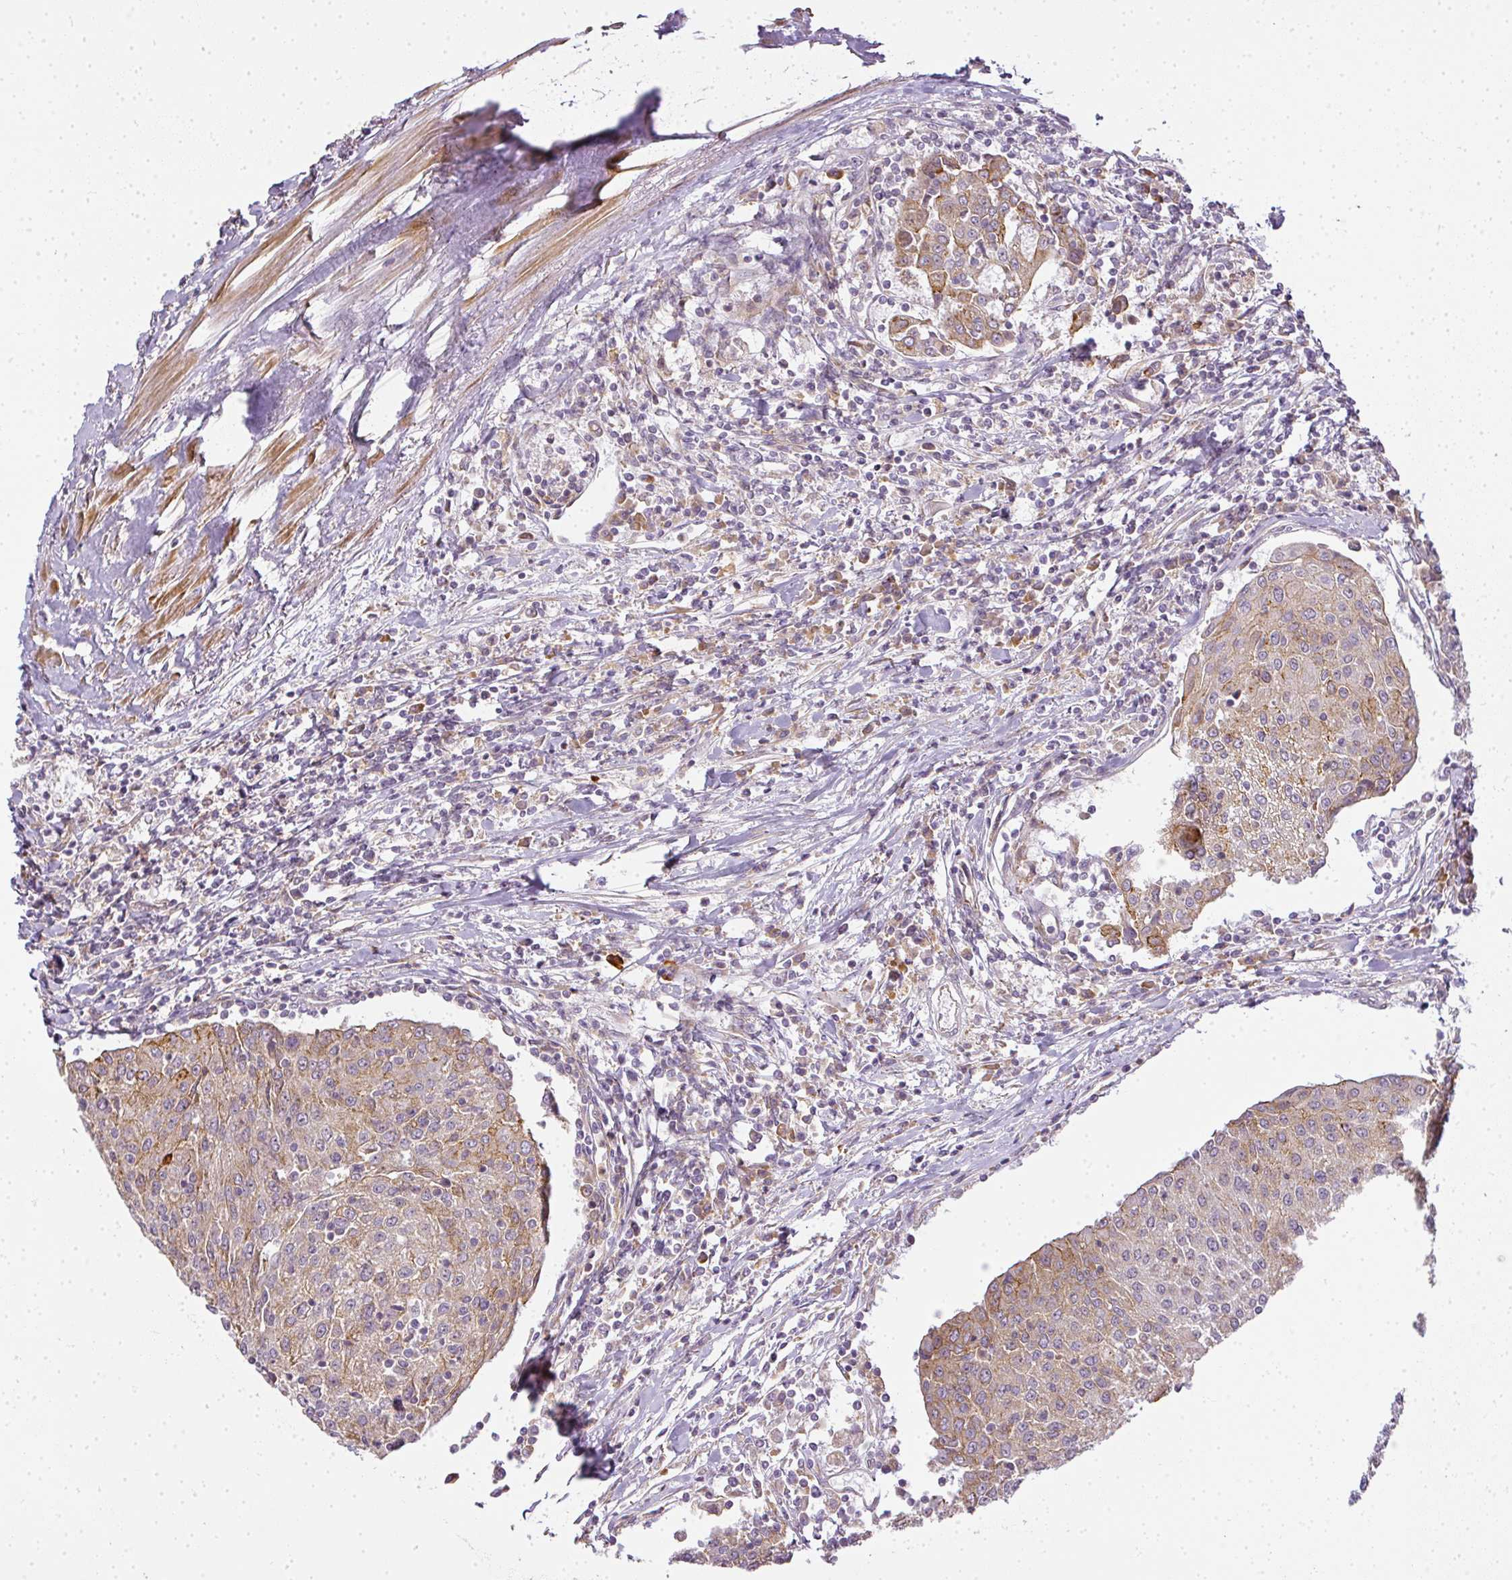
{"staining": {"intensity": "moderate", "quantity": "25%-75%", "location": "cytoplasmic/membranous"}, "tissue": "urothelial cancer", "cell_type": "Tumor cells", "image_type": "cancer", "snomed": [{"axis": "morphology", "description": "Urothelial carcinoma, High grade"}, {"axis": "topography", "description": "Urinary bladder"}], "caption": "A high-resolution image shows immunohistochemistry (IHC) staining of high-grade urothelial carcinoma, which shows moderate cytoplasmic/membranous staining in about 25%-75% of tumor cells.", "gene": "MED19", "patient": {"sex": "female", "age": 85}}